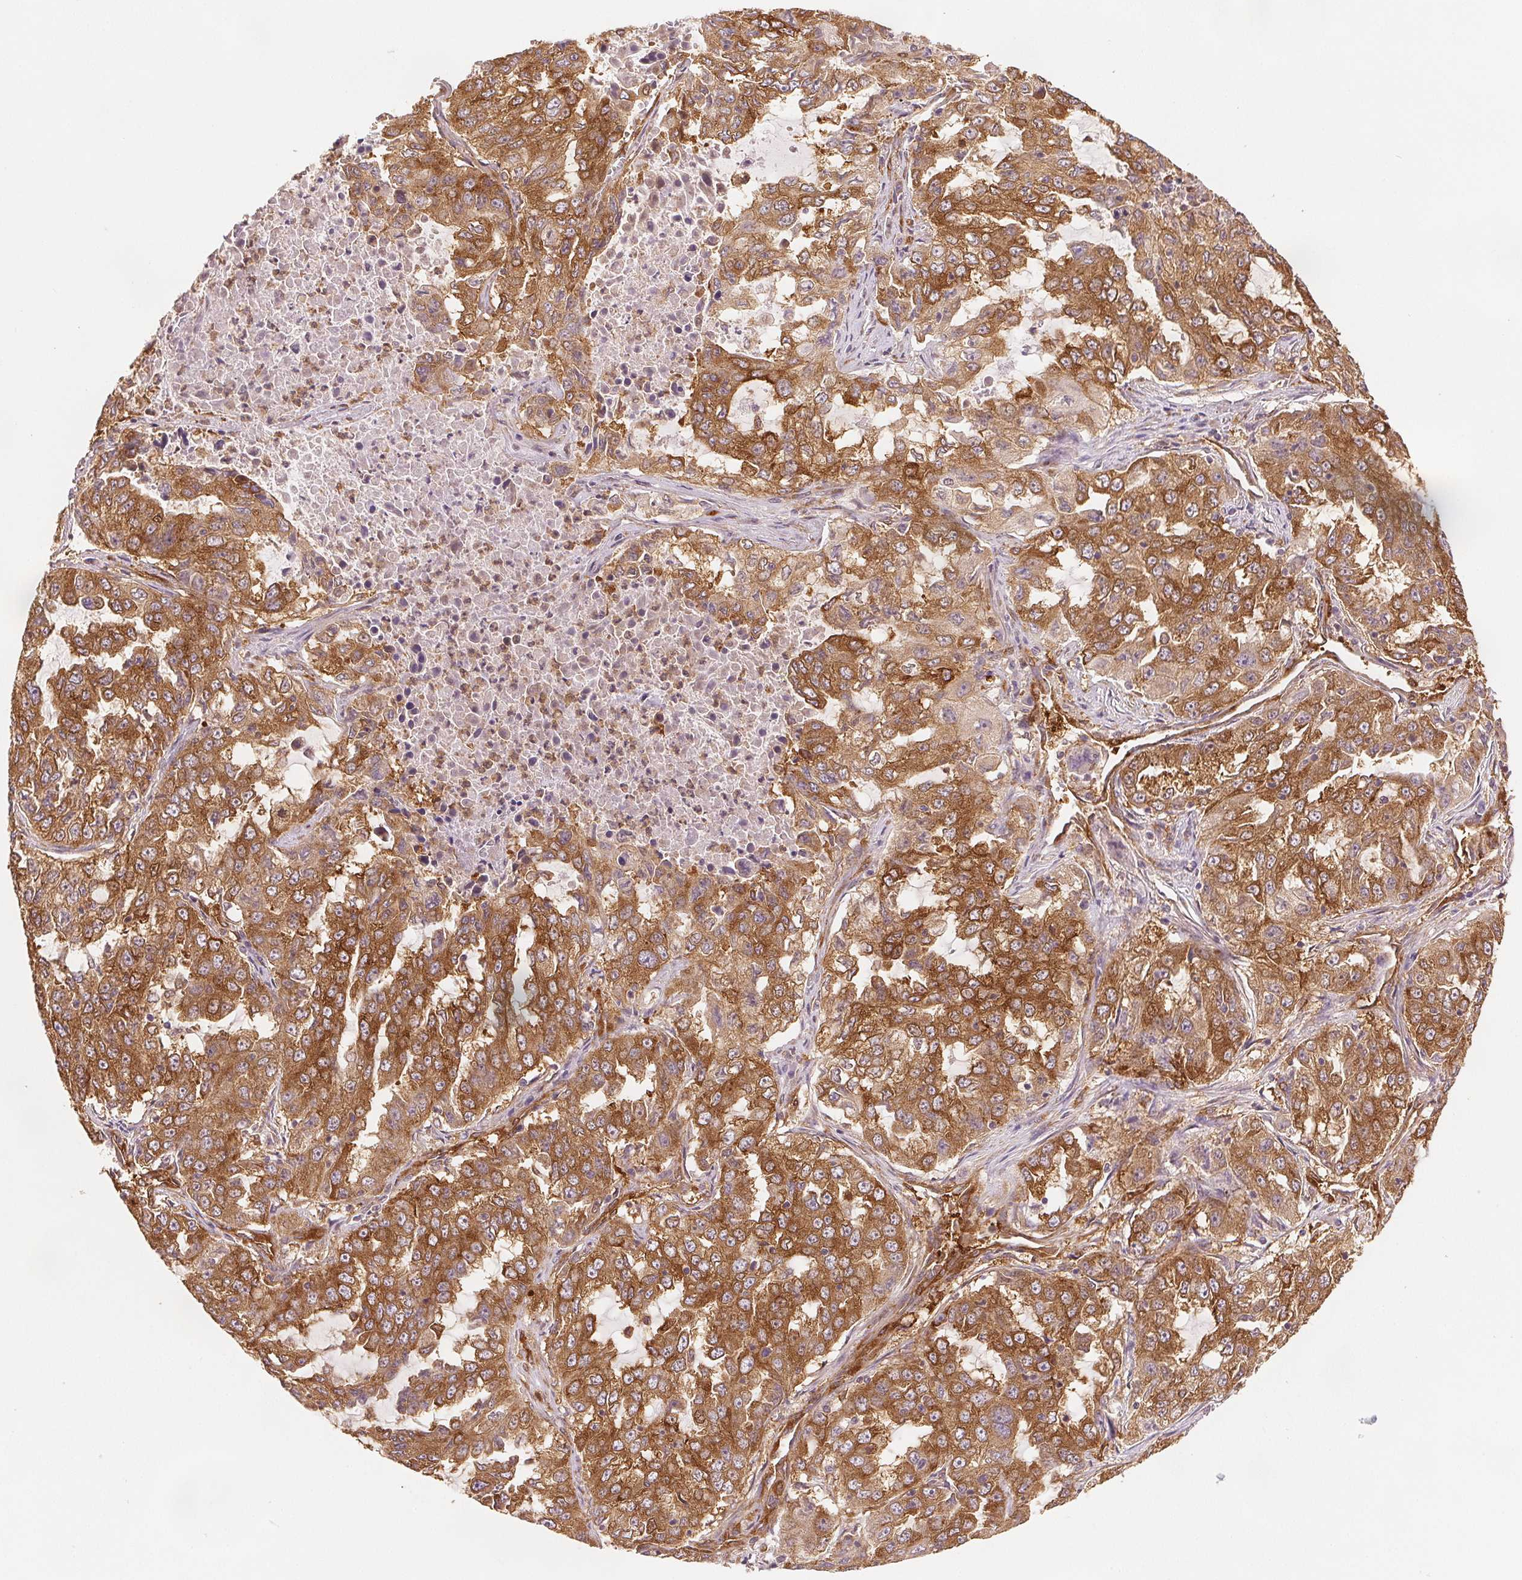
{"staining": {"intensity": "moderate", "quantity": ">75%", "location": "cytoplasmic/membranous"}, "tissue": "lung cancer", "cell_type": "Tumor cells", "image_type": "cancer", "snomed": [{"axis": "morphology", "description": "Adenocarcinoma, NOS"}, {"axis": "topography", "description": "Lung"}], "caption": "Lung cancer (adenocarcinoma) stained with a brown dye exhibits moderate cytoplasmic/membranous positive staining in about >75% of tumor cells.", "gene": "DIAPH2", "patient": {"sex": "female", "age": 61}}